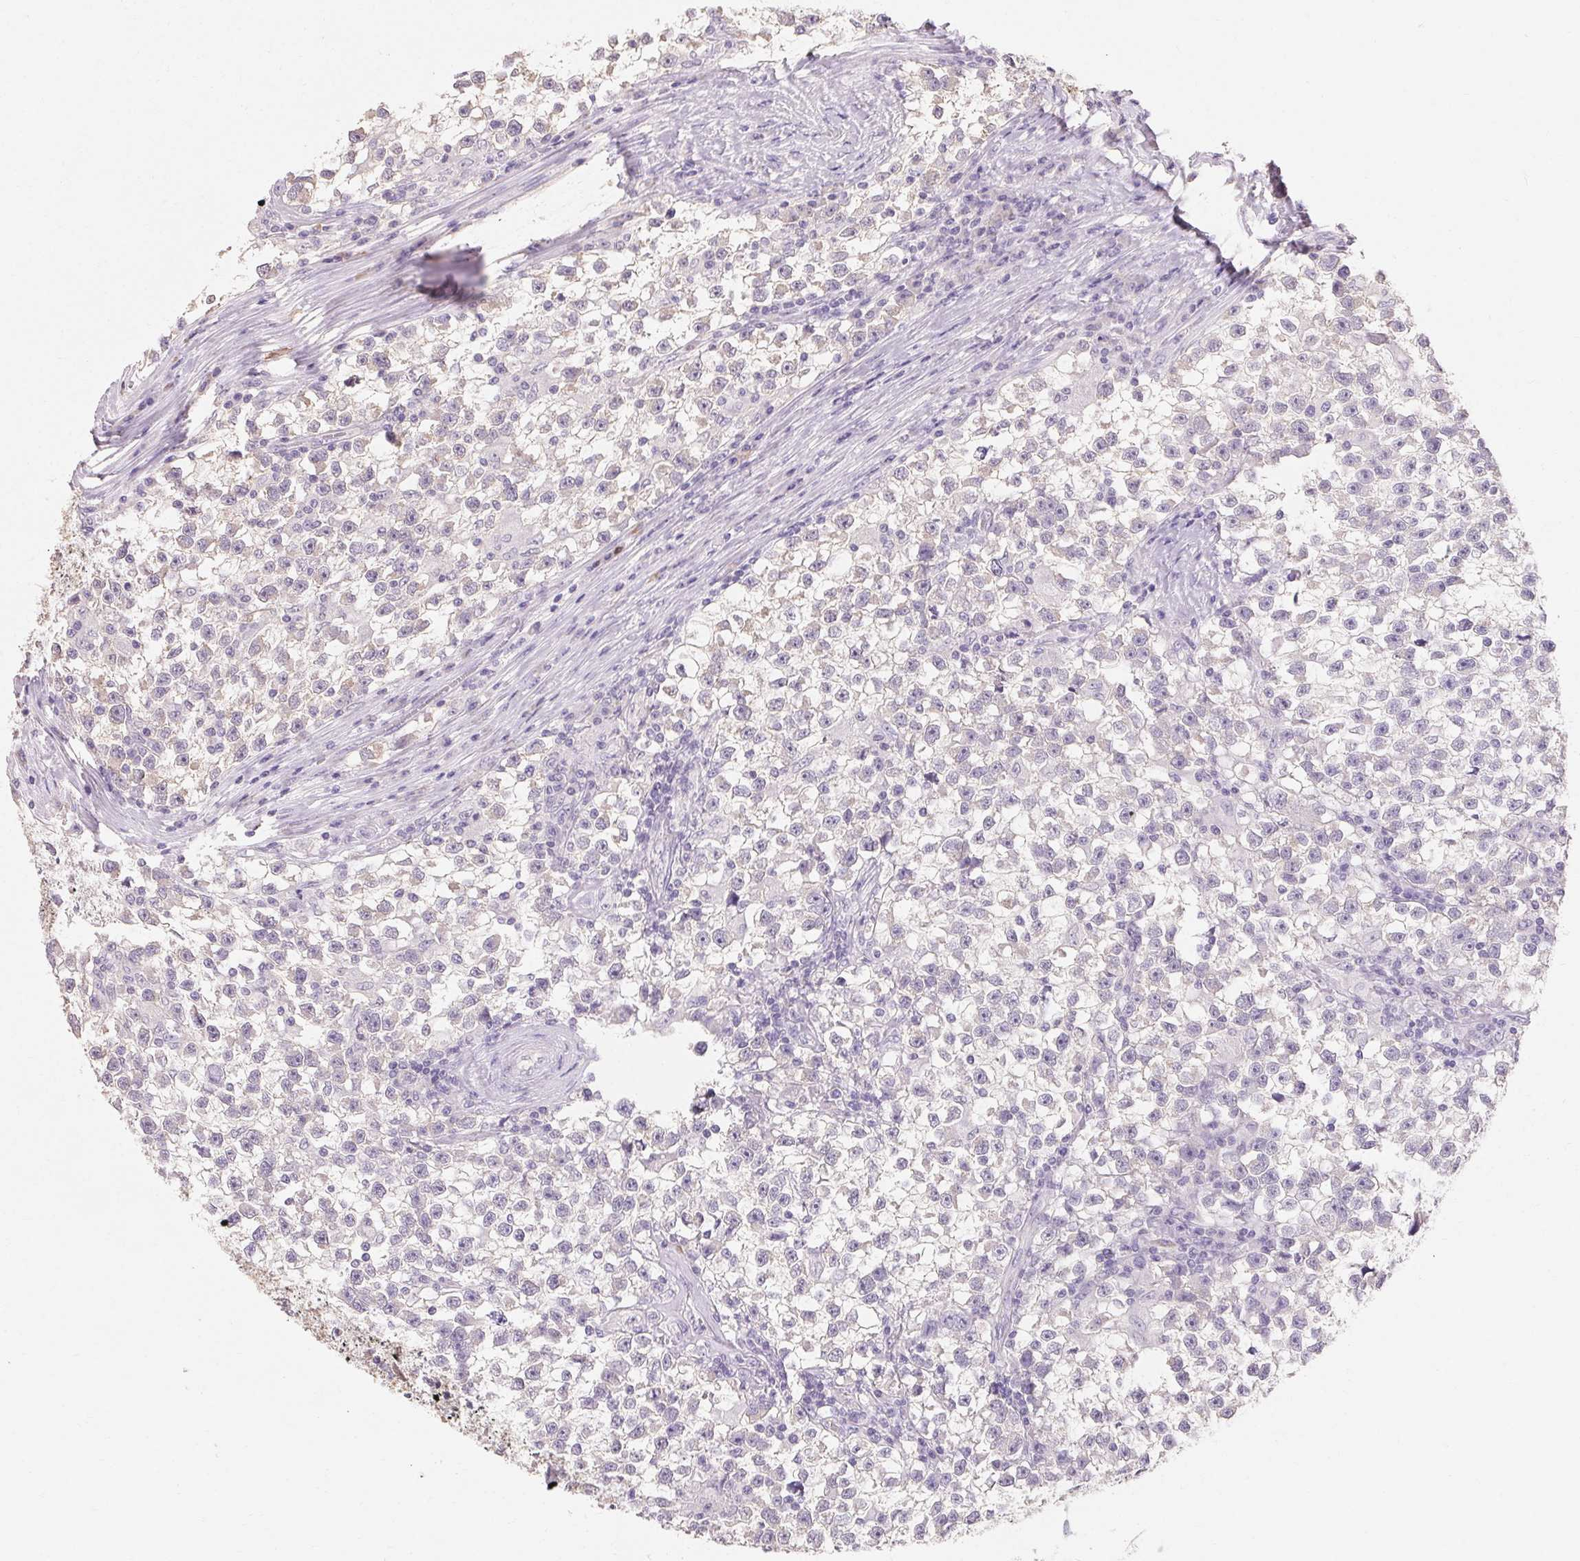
{"staining": {"intensity": "negative", "quantity": "none", "location": "none"}, "tissue": "testis cancer", "cell_type": "Tumor cells", "image_type": "cancer", "snomed": [{"axis": "morphology", "description": "Seminoma, NOS"}, {"axis": "topography", "description": "Testis"}], "caption": "Immunohistochemistry image of human testis cancer stained for a protein (brown), which shows no staining in tumor cells. Brightfield microscopy of immunohistochemistry (IHC) stained with DAB (brown) and hematoxylin (blue), captured at high magnification.", "gene": "MAP7D2", "patient": {"sex": "male", "age": 31}}